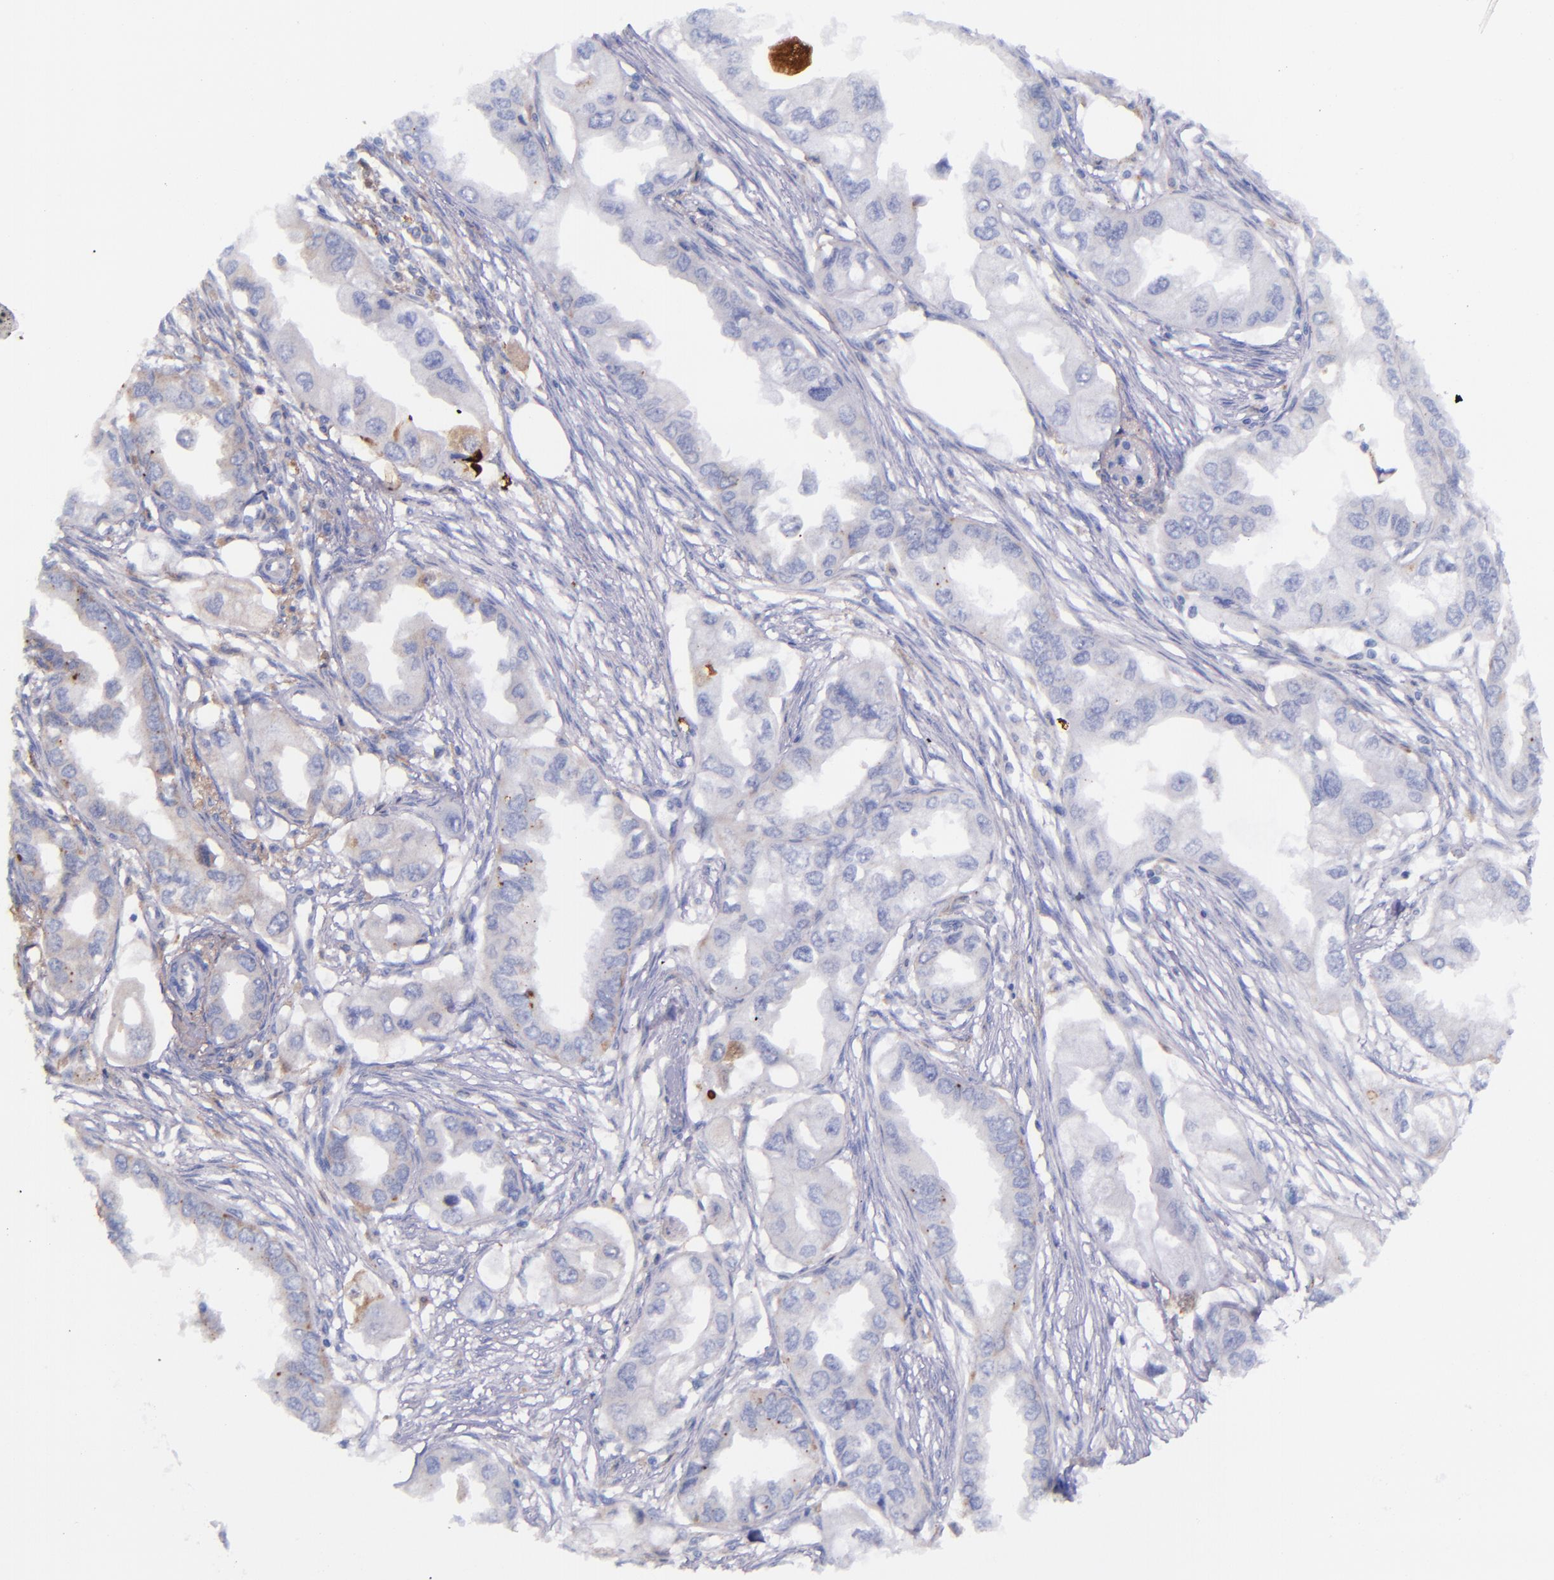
{"staining": {"intensity": "weak", "quantity": ">75%", "location": "cytoplasmic/membranous"}, "tissue": "endometrial cancer", "cell_type": "Tumor cells", "image_type": "cancer", "snomed": [{"axis": "morphology", "description": "Adenocarcinoma, NOS"}, {"axis": "topography", "description": "Endometrium"}], "caption": "Weak cytoplasmic/membranous staining for a protein is seen in approximately >75% of tumor cells of endometrial cancer using IHC.", "gene": "IVL", "patient": {"sex": "female", "age": 67}}